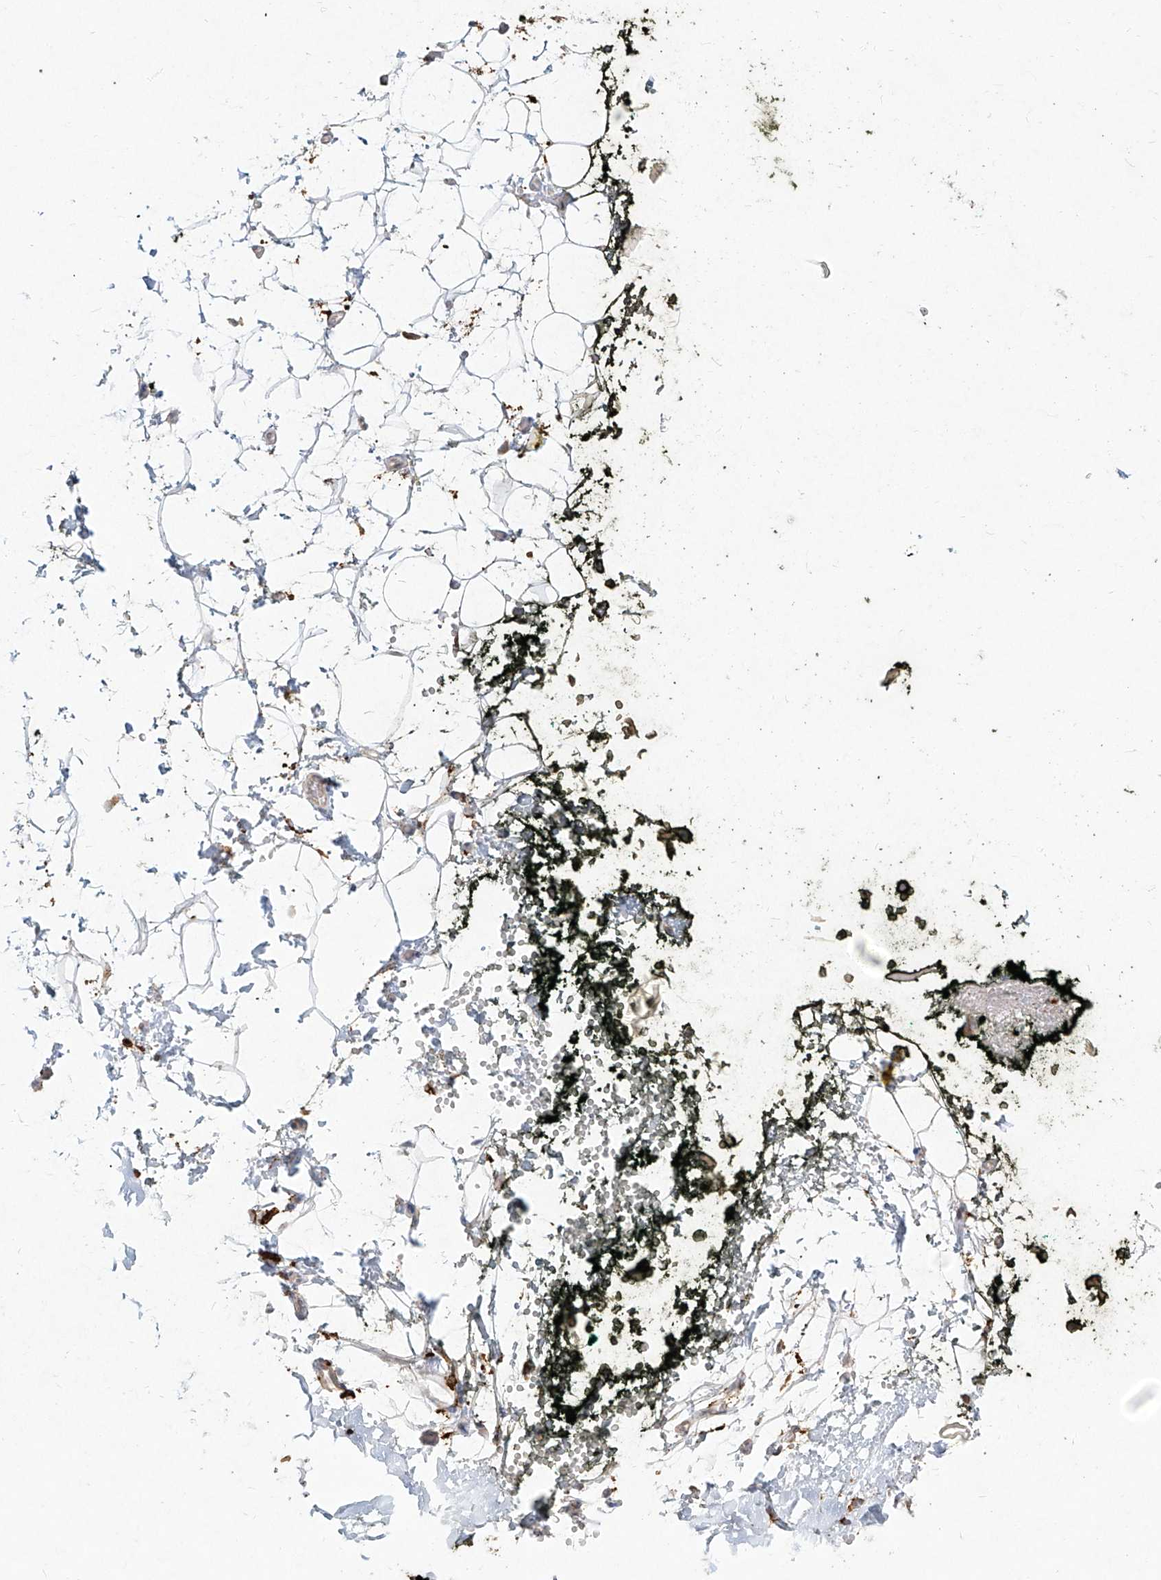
{"staining": {"intensity": "weak", "quantity": "25%-75%", "location": "cytoplasmic/membranous"}, "tissue": "adipose tissue", "cell_type": "Adipocytes", "image_type": "normal", "snomed": [{"axis": "morphology", "description": "Normal tissue, NOS"}, {"axis": "morphology", "description": "Adenocarcinoma, NOS"}, {"axis": "topography", "description": "Pancreas"}, {"axis": "topography", "description": "Peripheral nerve tissue"}], "caption": "The immunohistochemical stain labels weak cytoplasmic/membranous staining in adipocytes of normal adipose tissue.", "gene": "CD209", "patient": {"sex": "male", "age": 59}}